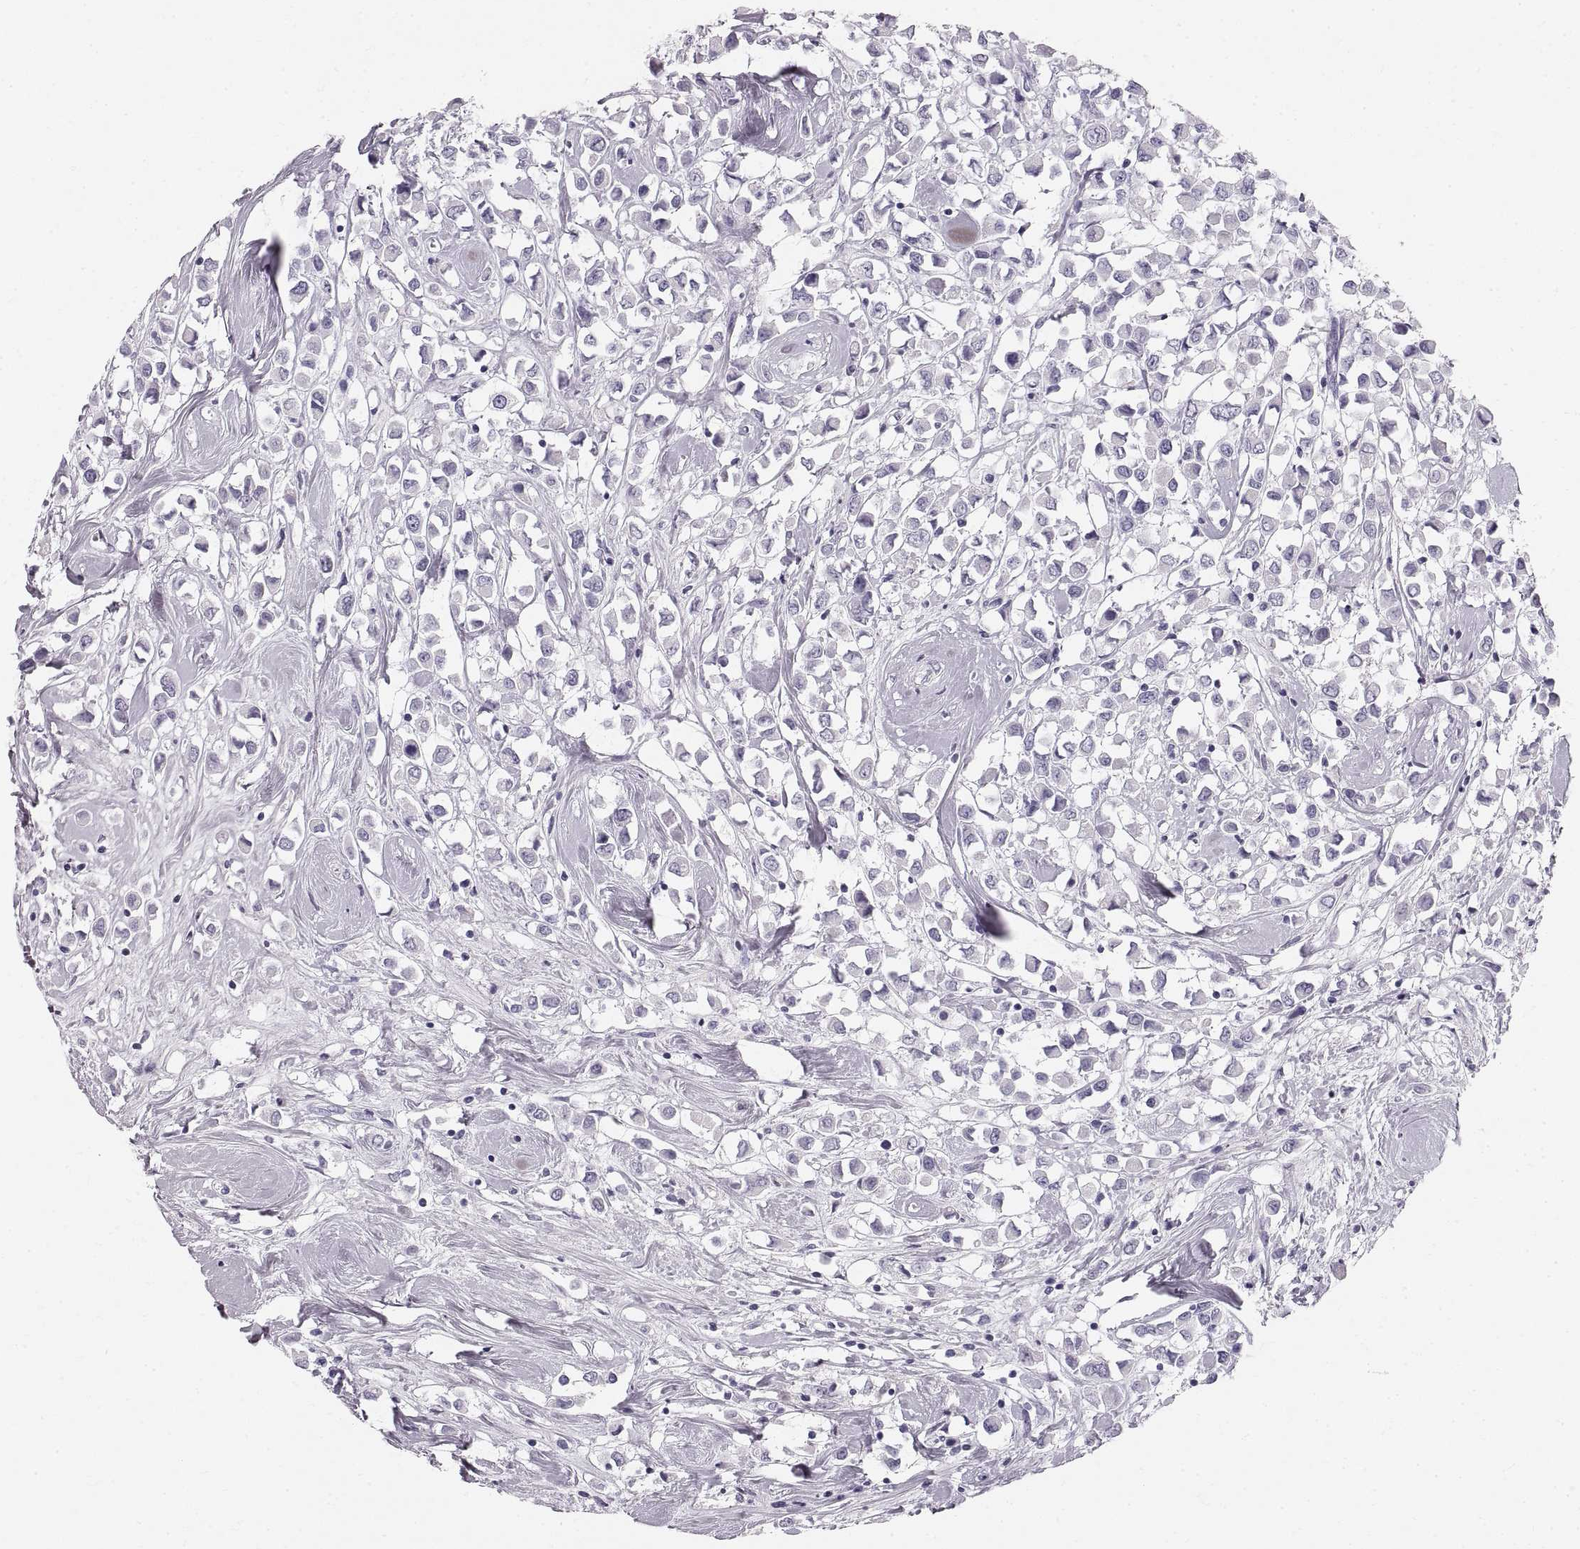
{"staining": {"intensity": "negative", "quantity": "none", "location": "none"}, "tissue": "breast cancer", "cell_type": "Tumor cells", "image_type": "cancer", "snomed": [{"axis": "morphology", "description": "Duct carcinoma"}, {"axis": "topography", "description": "Breast"}], "caption": "Breast cancer (infiltrating ductal carcinoma) was stained to show a protein in brown. There is no significant positivity in tumor cells. (Stains: DAB immunohistochemistry (IHC) with hematoxylin counter stain, Microscopy: brightfield microscopy at high magnification).", "gene": "CRYAA", "patient": {"sex": "female", "age": 61}}